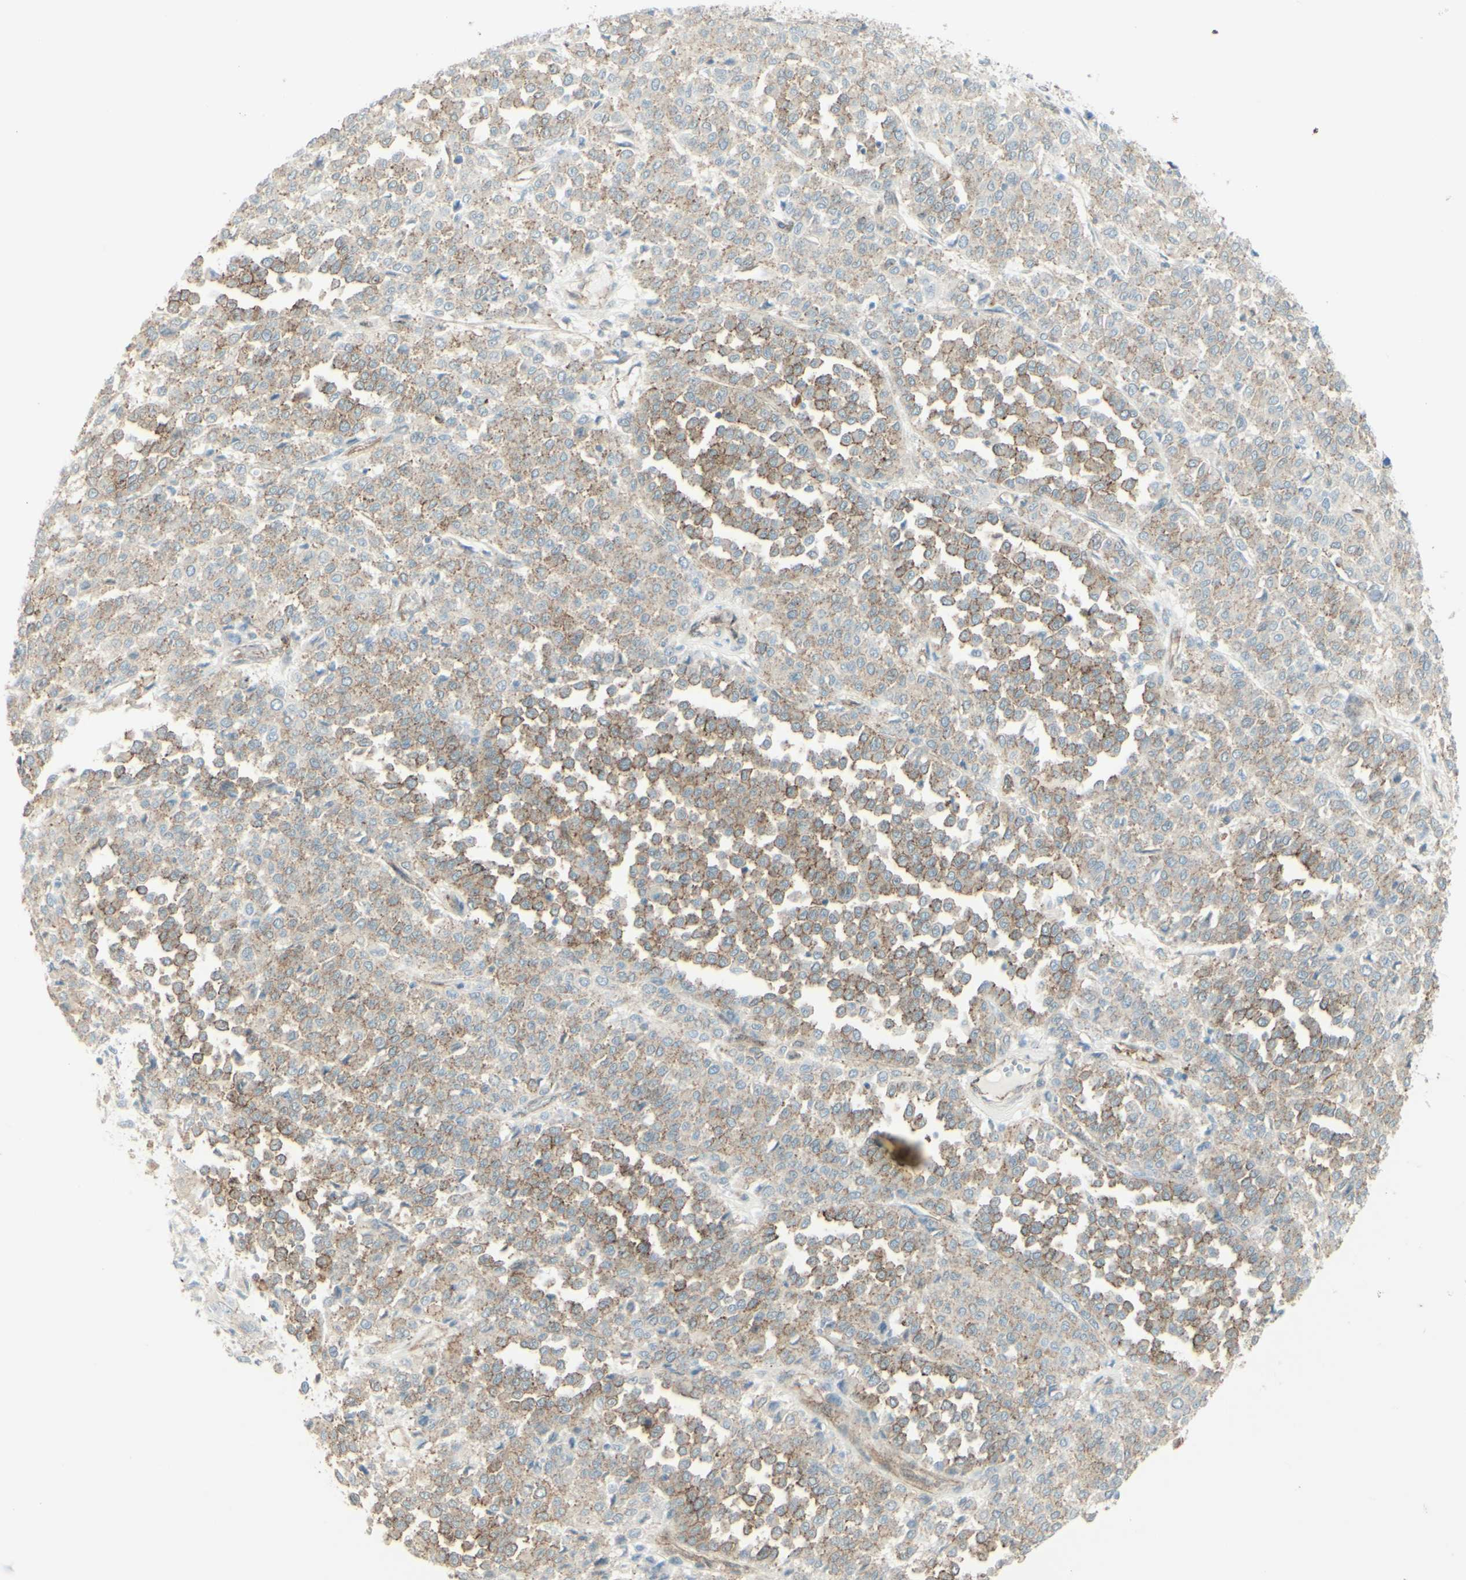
{"staining": {"intensity": "moderate", "quantity": "25%-75%", "location": "cytoplasmic/membranous"}, "tissue": "melanoma", "cell_type": "Tumor cells", "image_type": "cancer", "snomed": [{"axis": "morphology", "description": "Malignant melanoma, Metastatic site"}, {"axis": "topography", "description": "Pancreas"}], "caption": "Malignant melanoma (metastatic site) stained with a brown dye exhibits moderate cytoplasmic/membranous positive staining in approximately 25%-75% of tumor cells.", "gene": "MYO6", "patient": {"sex": "female", "age": 30}}